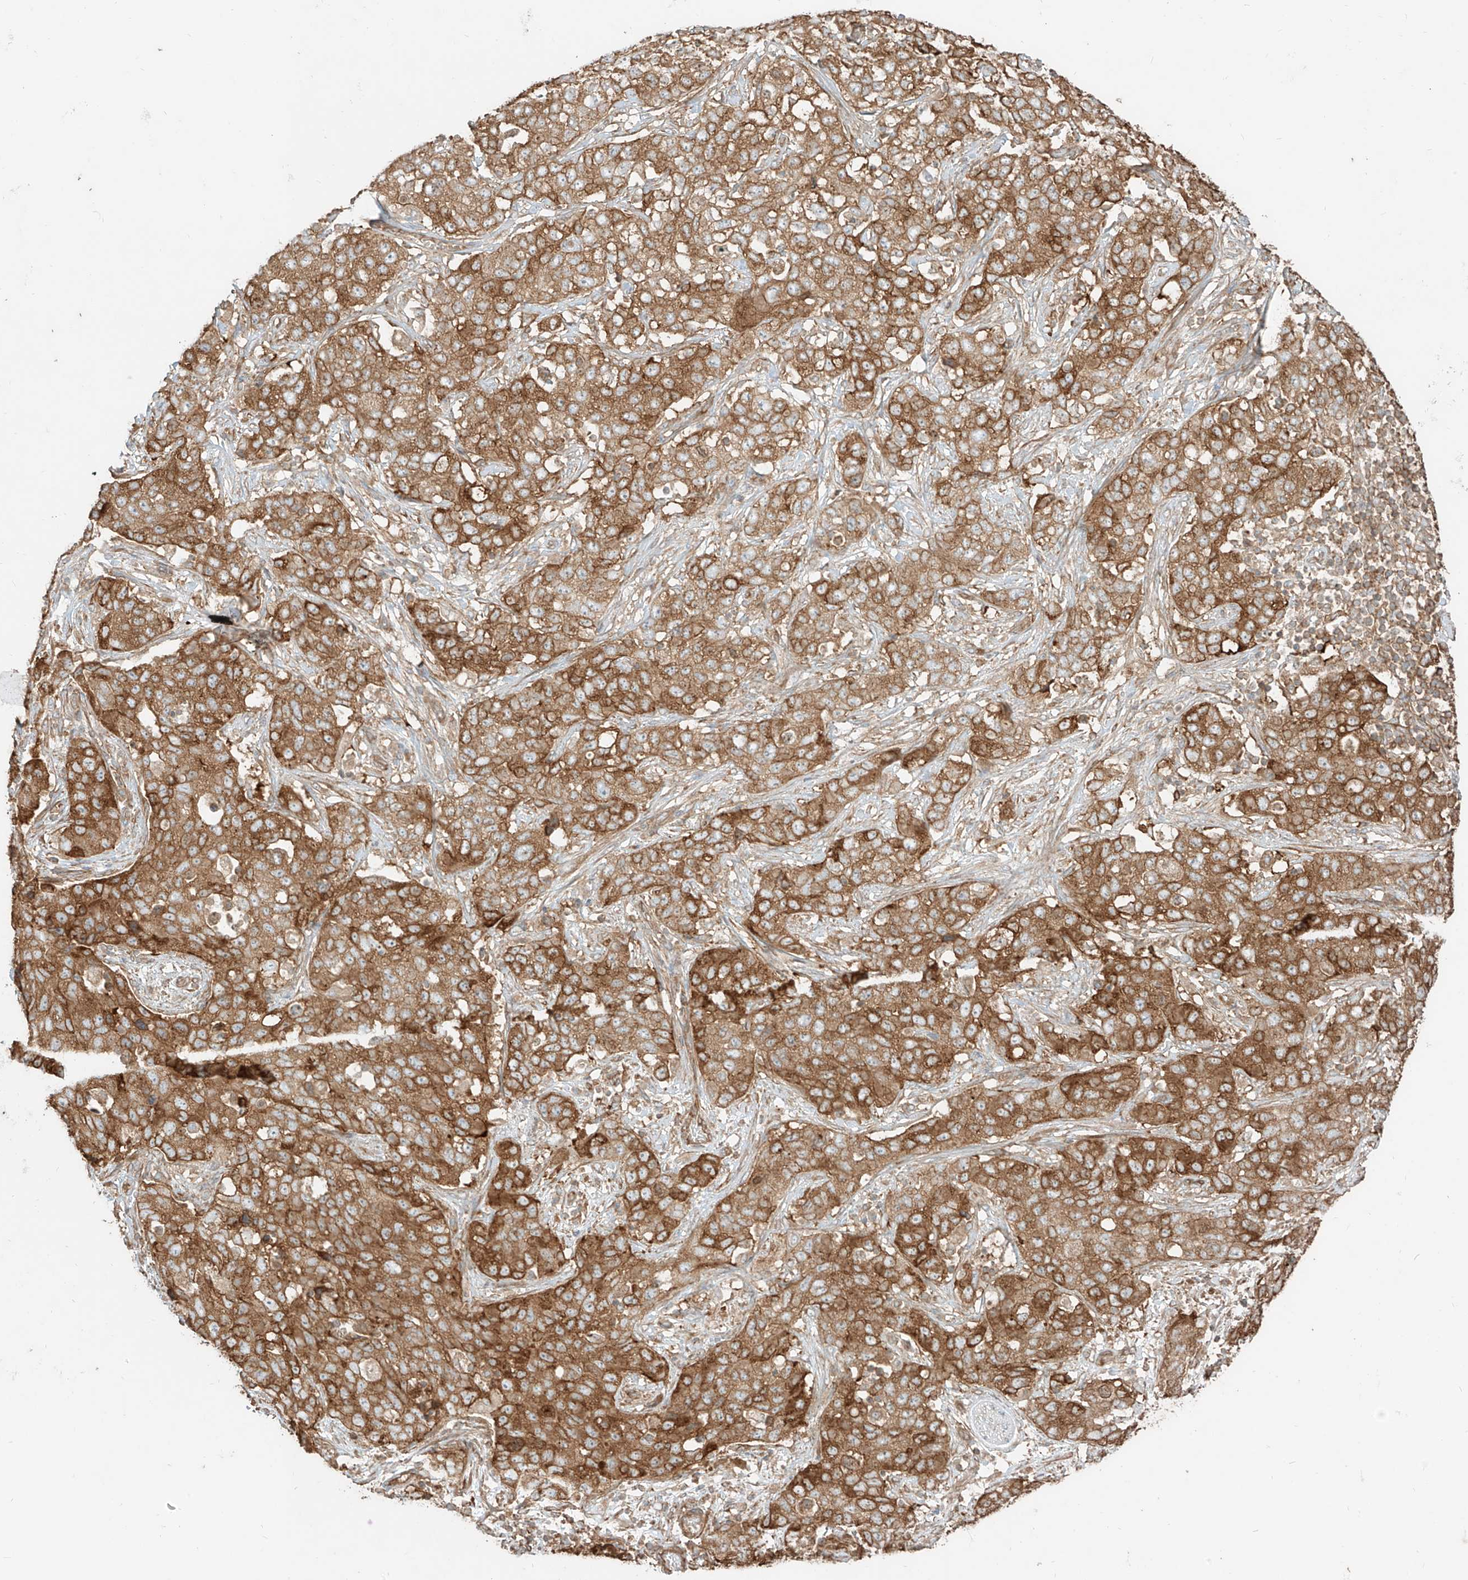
{"staining": {"intensity": "strong", "quantity": ">75%", "location": "cytoplasmic/membranous"}, "tissue": "stomach cancer", "cell_type": "Tumor cells", "image_type": "cancer", "snomed": [{"axis": "morphology", "description": "Normal tissue, NOS"}, {"axis": "morphology", "description": "Adenocarcinoma, NOS"}, {"axis": "topography", "description": "Lymph node"}, {"axis": "topography", "description": "Stomach"}], "caption": "Strong cytoplasmic/membranous positivity for a protein is seen in about >75% of tumor cells of adenocarcinoma (stomach) using immunohistochemistry (IHC).", "gene": "CCDC115", "patient": {"sex": "male", "age": 48}}